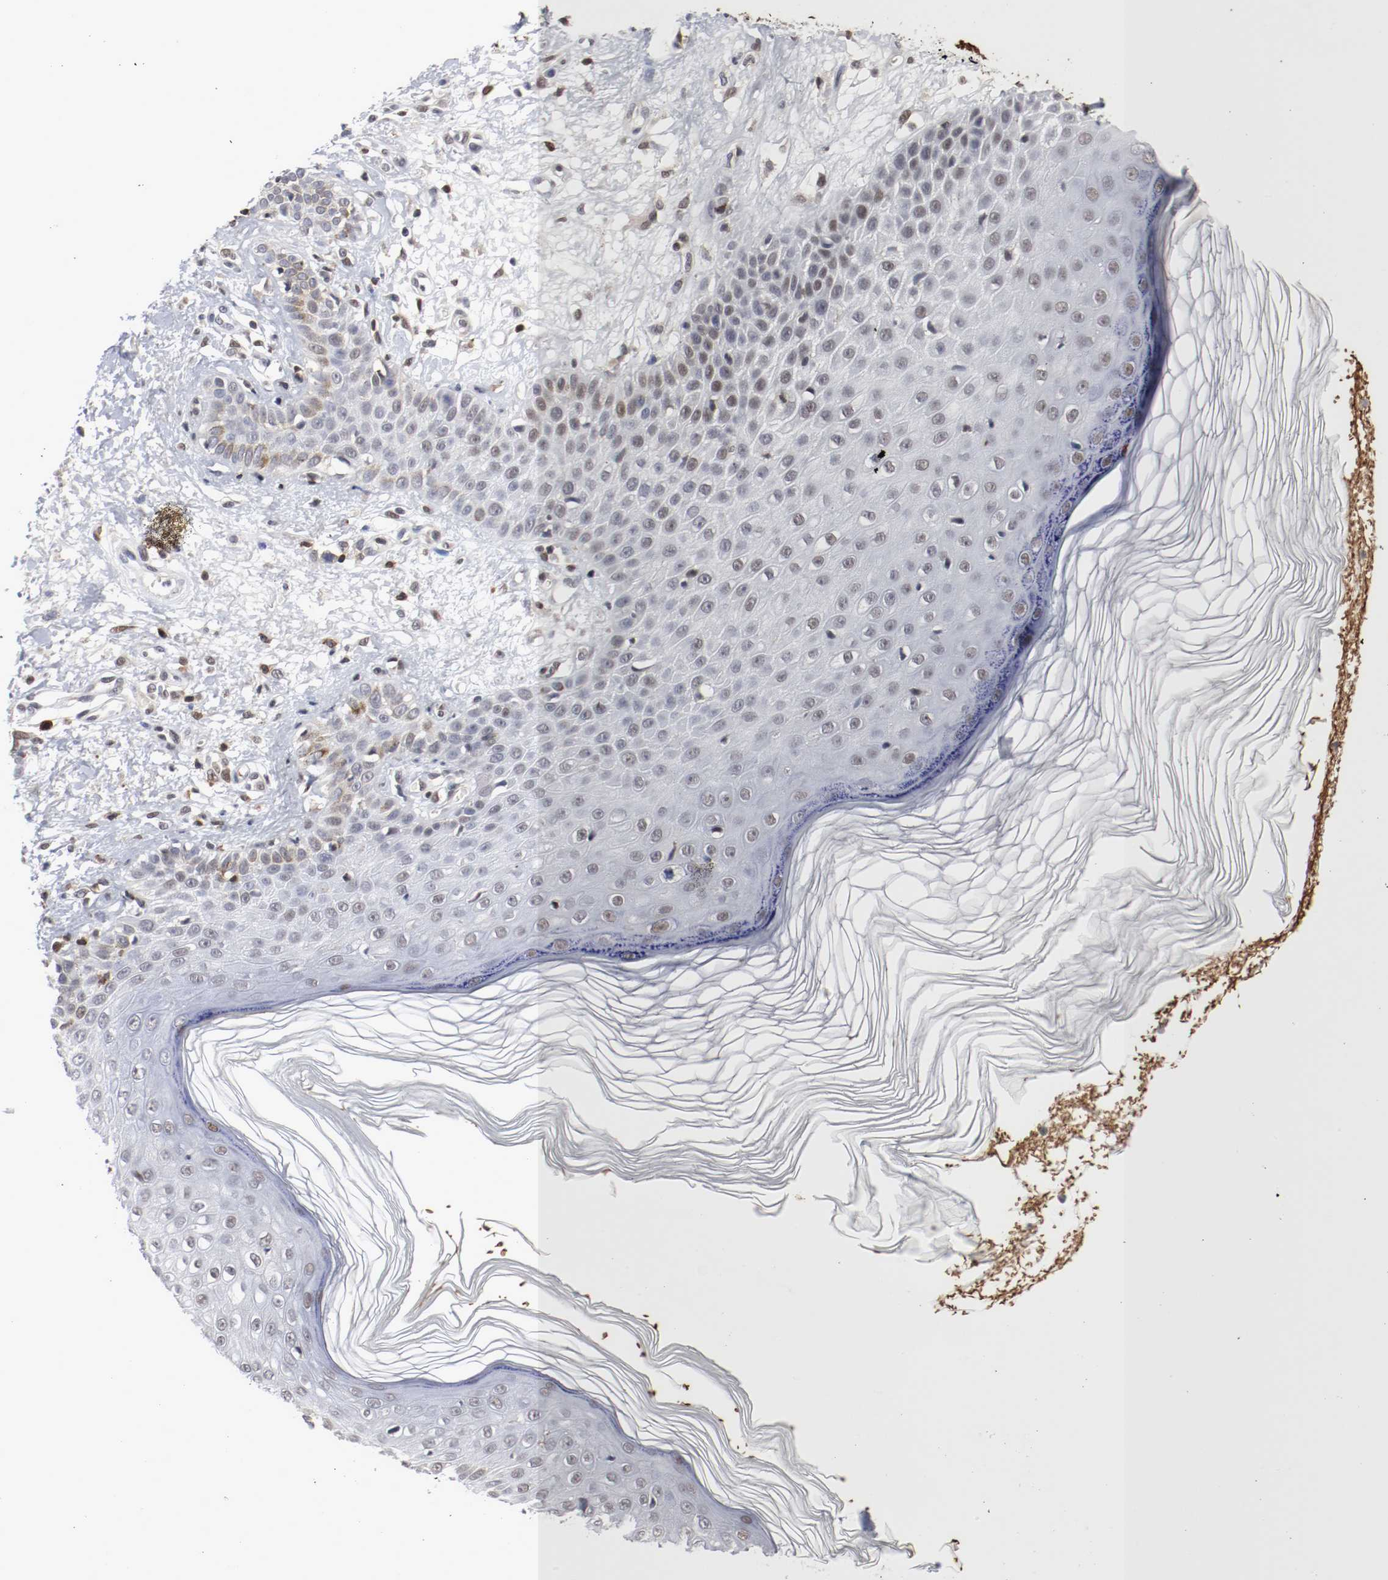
{"staining": {"intensity": "strong", "quantity": "<25%", "location": "nuclear"}, "tissue": "skin cancer", "cell_type": "Tumor cells", "image_type": "cancer", "snomed": [{"axis": "morphology", "description": "Squamous cell carcinoma, NOS"}, {"axis": "topography", "description": "Skin"}], "caption": "A micrograph showing strong nuclear expression in approximately <25% of tumor cells in skin cancer (squamous cell carcinoma), as visualized by brown immunohistochemical staining.", "gene": "JUND", "patient": {"sex": "female", "age": 78}}